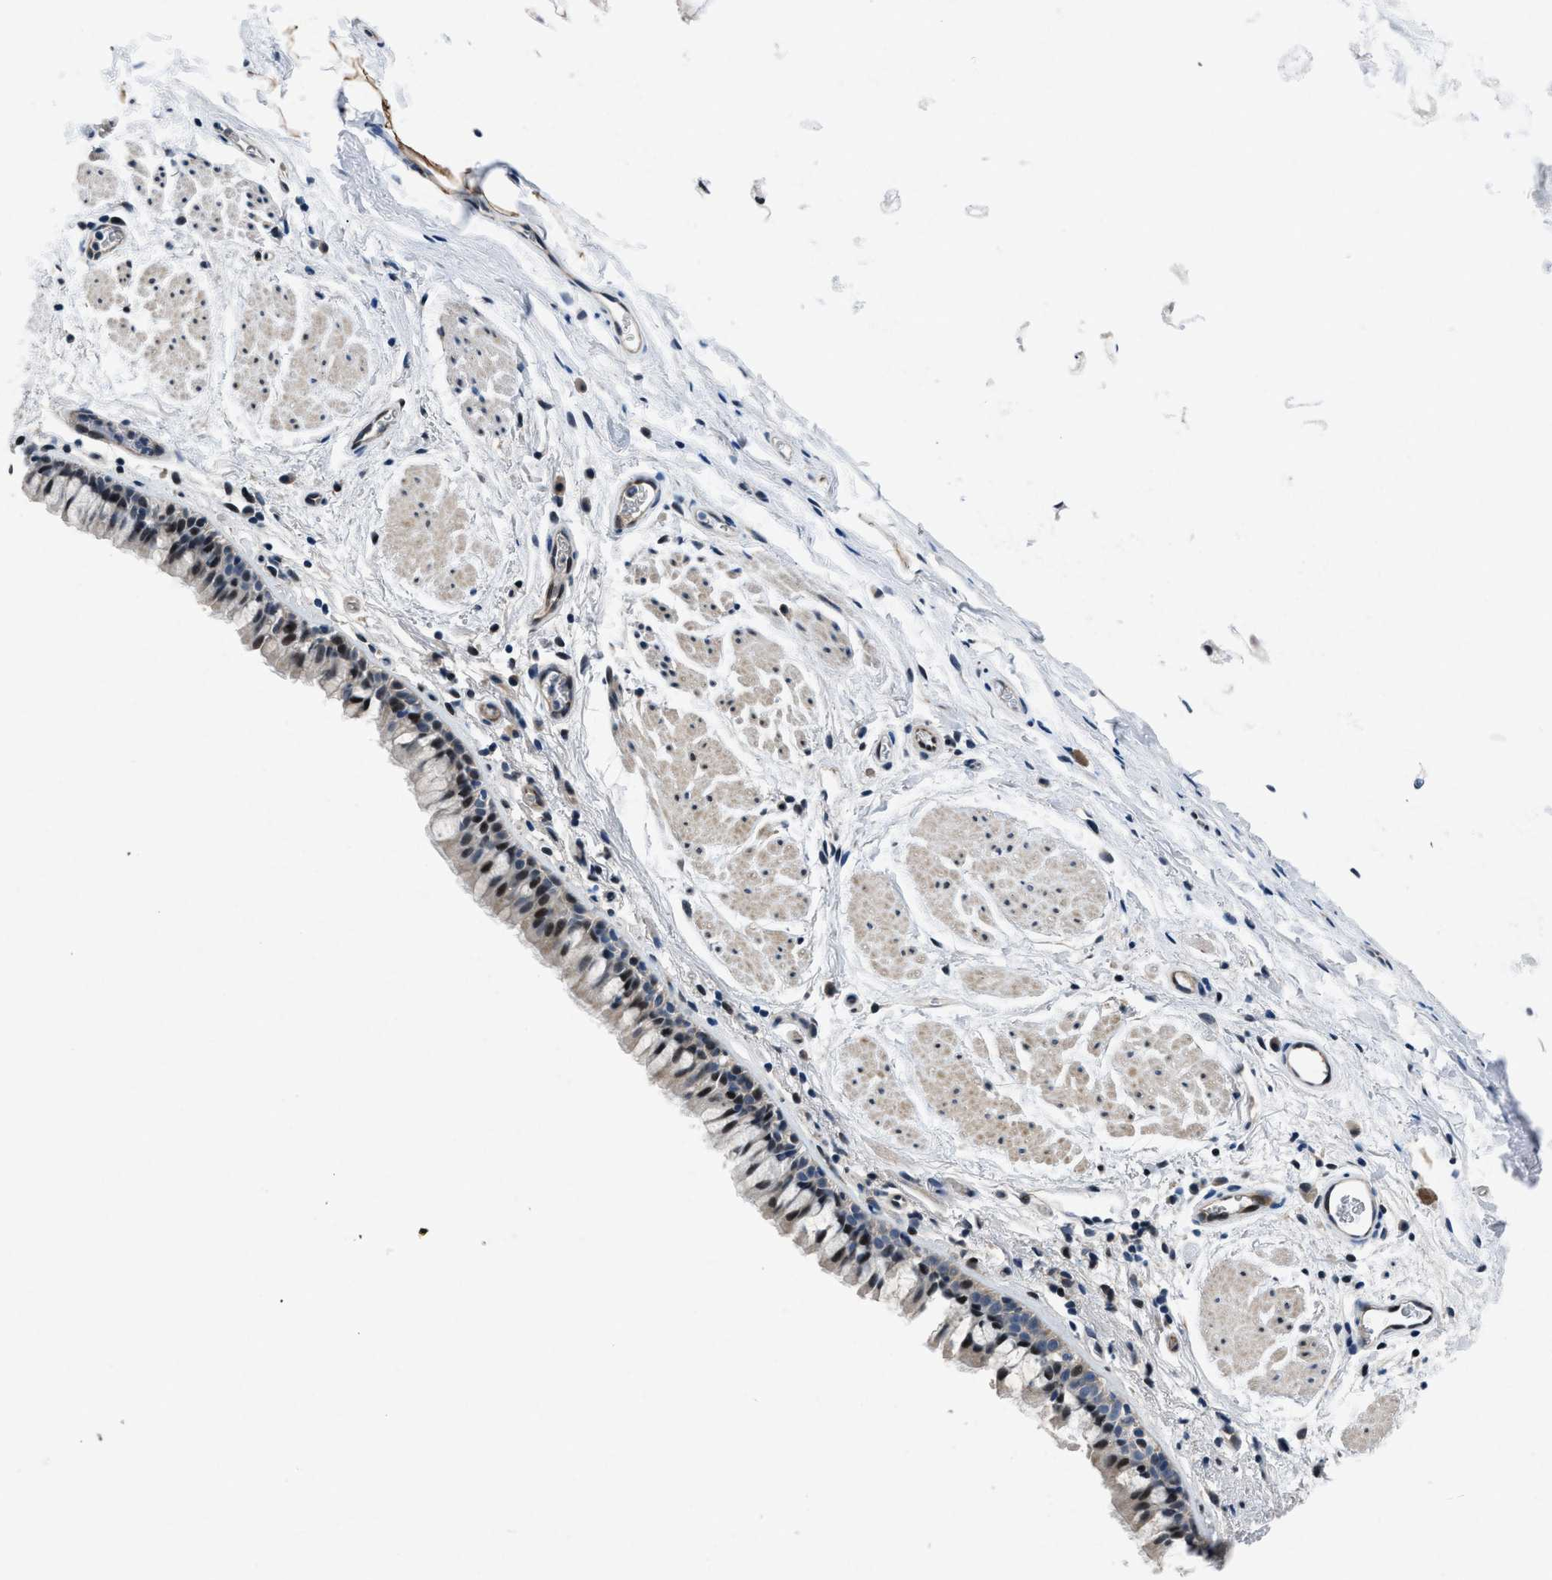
{"staining": {"intensity": "strong", "quantity": "25%-75%", "location": "nuclear"}, "tissue": "bronchus", "cell_type": "Respiratory epithelial cells", "image_type": "normal", "snomed": [{"axis": "morphology", "description": "Normal tissue, NOS"}, {"axis": "topography", "description": "Cartilage tissue"}, {"axis": "topography", "description": "Bronchus"}], "caption": "High-magnification brightfield microscopy of benign bronchus stained with DAB (brown) and counterstained with hematoxylin (blue). respiratory epithelial cells exhibit strong nuclear staining is appreciated in about25%-75% of cells. (Stains: DAB in brown, nuclei in blue, Microscopy: brightfield microscopy at high magnification).", "gene": "PHLDA1", "patient": {"sex": "female", "age": 53}}